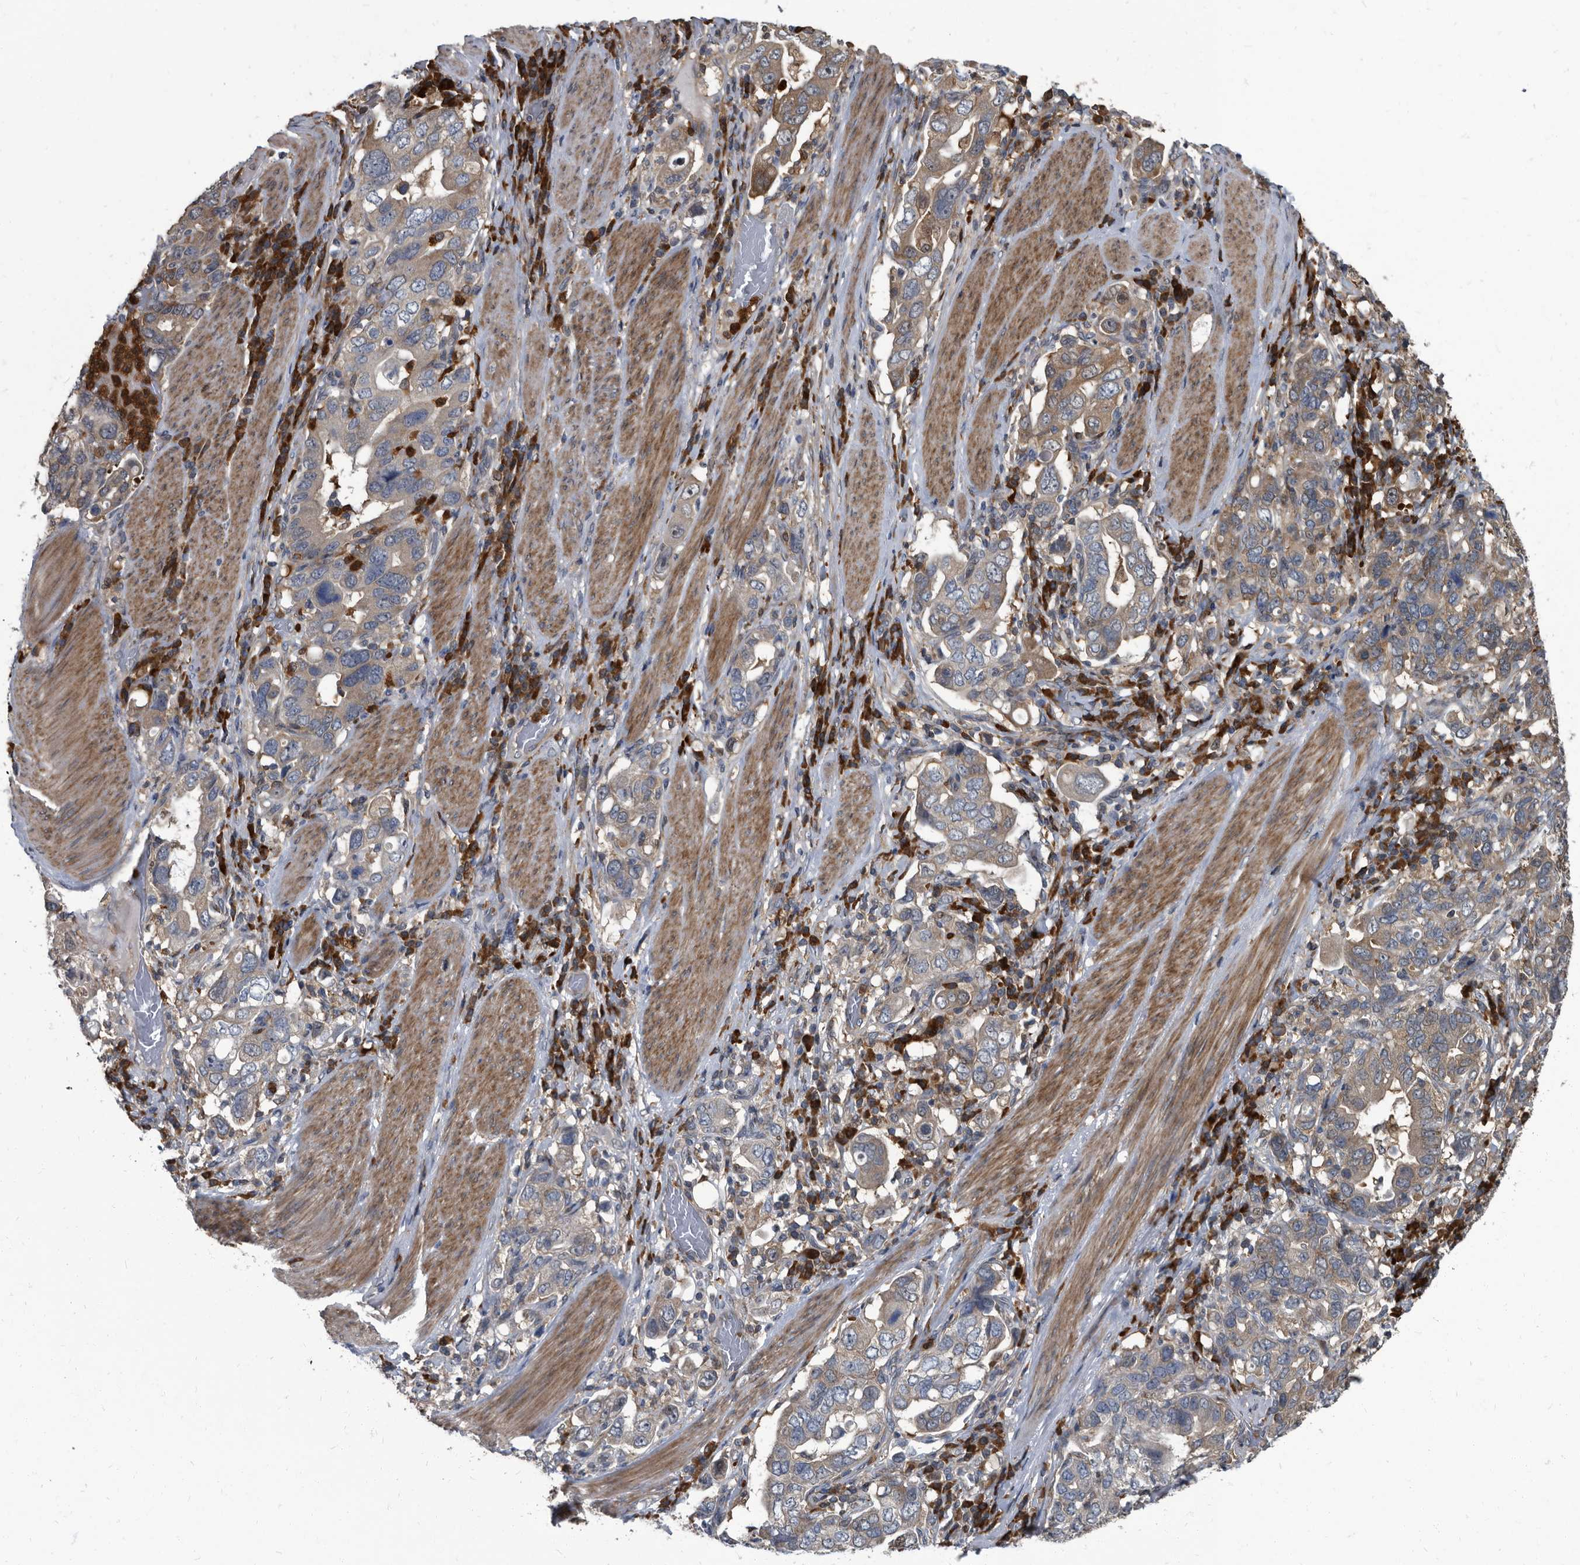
{"staining": {"intensity": "weak", "quantity": "<25%", "location": "cytoplasmic/membranous"}, "tissue": "stomach cancer", "cell_type": "Tumor cells", "image_type": "cancer", "snomed": [{"axis": "morphology", "description": "Adenocarcinoma, NOS"}, {"axis": "topography", "description": "Stomach, upper"}], "caption": "The IHC micrograph has no significant expression in tumor cells of stomach cancer (adenocarcinoma) tissue. (Immunohistochemistry (ihc), brightfield microscopy, high magnification).", "gene": "CDV3", "patient": {"sex": "male", "age": 62}}